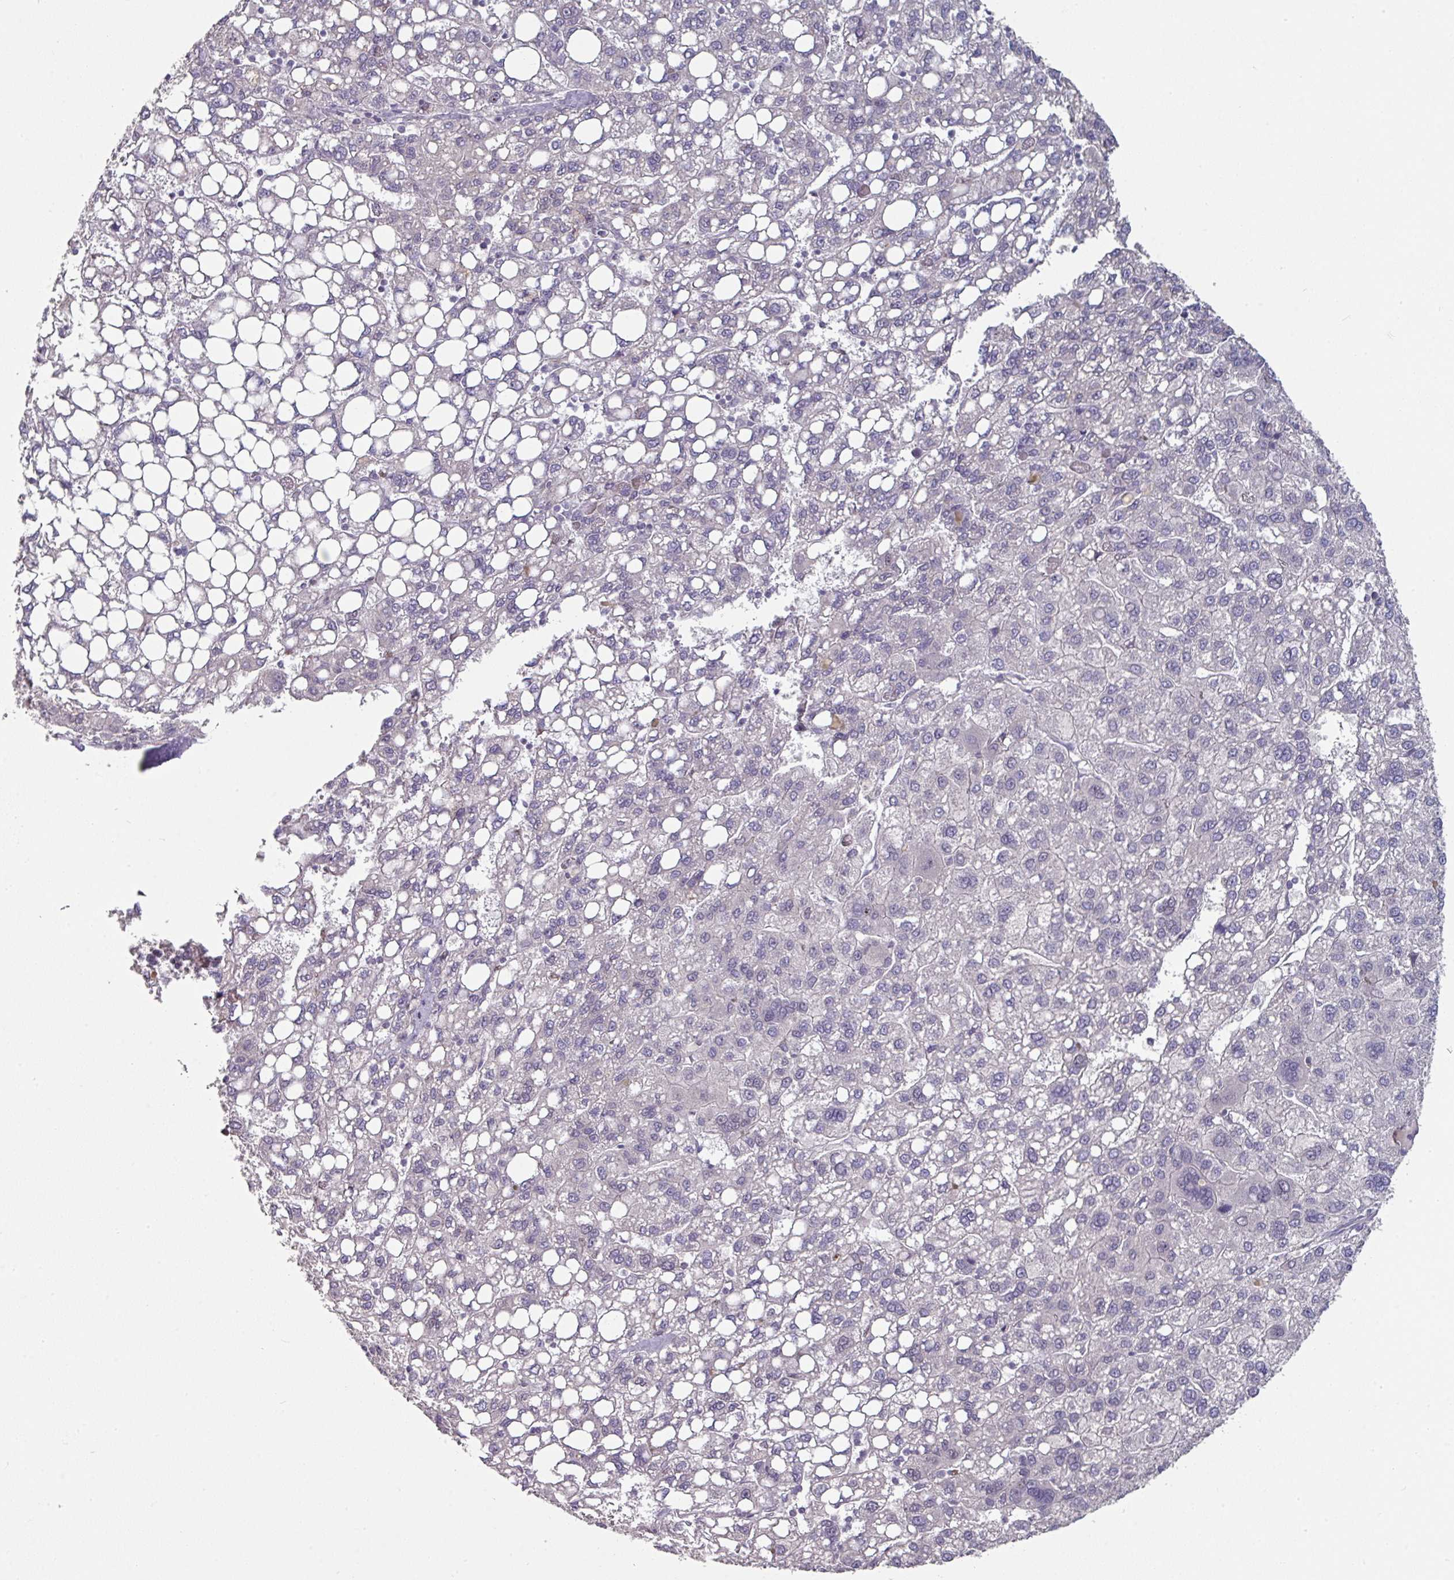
{"staining": {"intensity": "negative", "quantity": "none", "location": "none"}, "tissue": "liver cancer", "cell_type": "Tumor cells", "image_type": "cancer", "snomed": [{"axis": "morphology", "description": "Carcinoma, Hepatocellular, NOS"}, {"axis": "topography", "description": "Liver"}], "caption": "There is no significant expression in tumor cells of liver hepatocellular carcinoma.", "gene": "ELK1", "patient": {"sex": "female", "age": 82}}